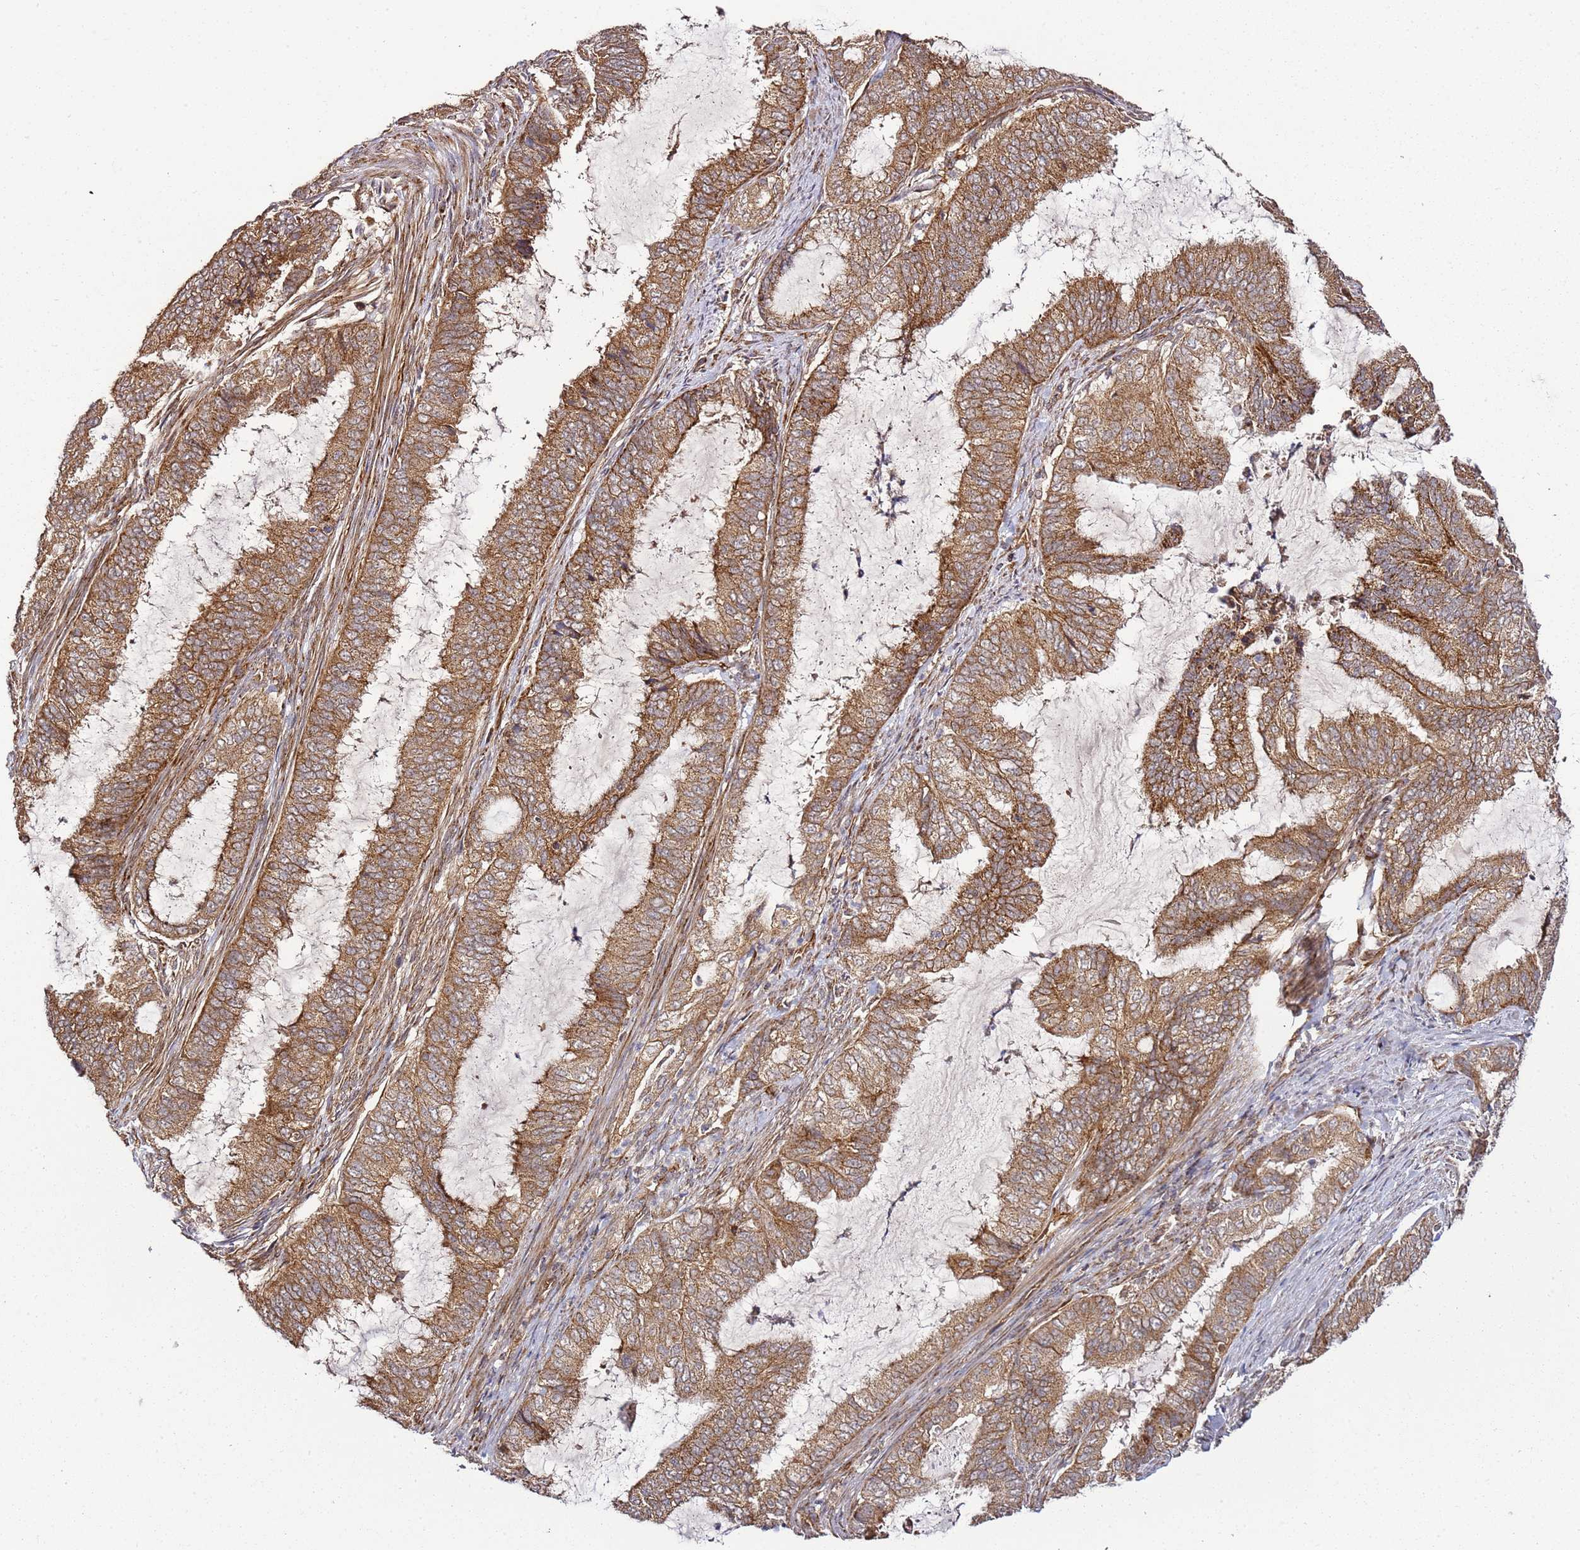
{"staining": {"intensity": "strong", "quantity": ">75%", "location": "cytoplasmic/membranous"}, "tissue": "endometrial cancer", "cell_type": "Tumor cells", "image_type": "cancer", "snomed": [{"axis": "morphology", "description": "Adenocarcinoma, NOS"}, {"axis": "topography", "description": "Endometrium"}], "caption": "Protein analysis of adenocarcinoma (endometrial) tissue exhibits strong cytoplasmic/membranous expression in approximately >75% of tumor cells.", "gene": "TM2D2", "patient": {"sex": "female", "age": 51}}